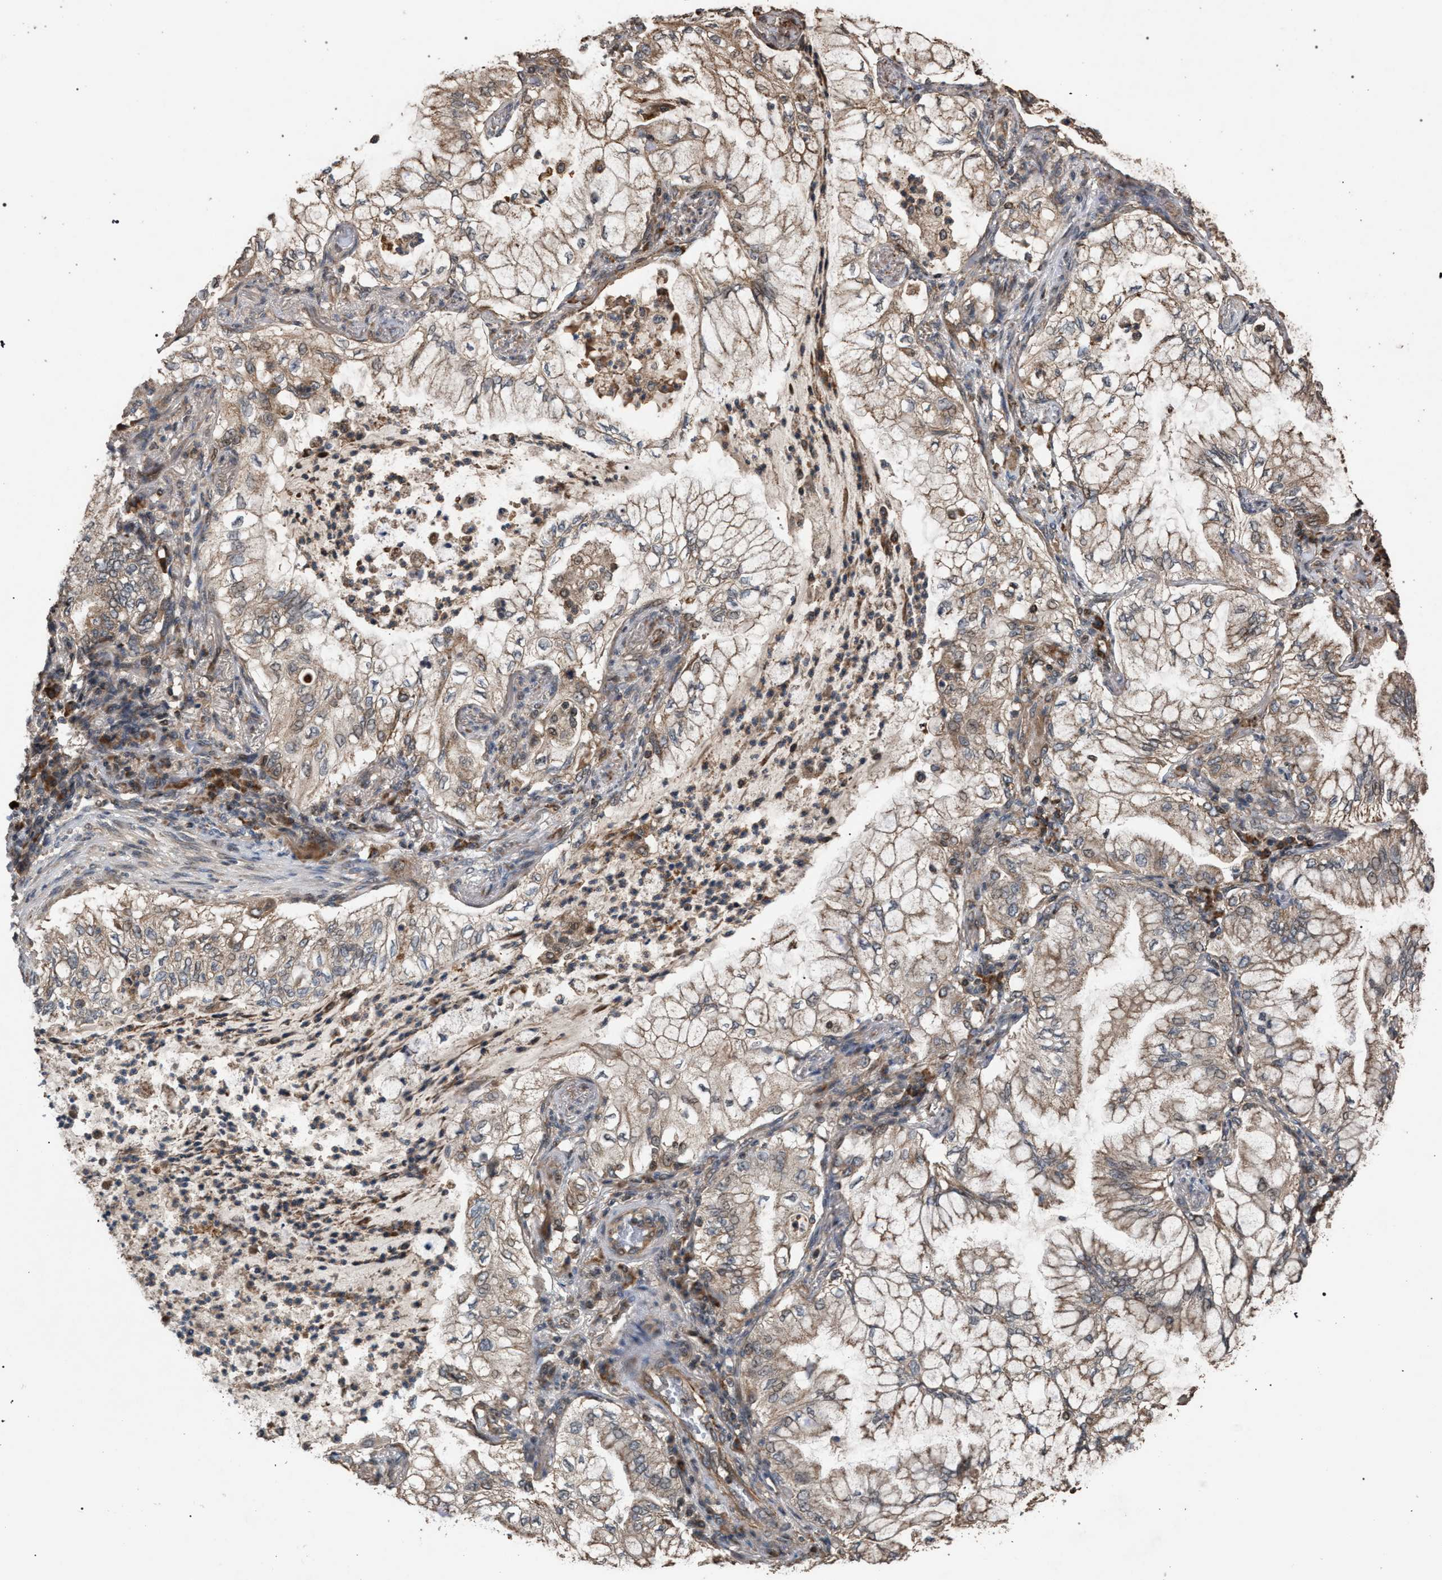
{"staining": {"intensity": "moderate", "quantity": ">75%", "location": "cytoplasmic/membranous"}, "tissue": "lung cancer", "cell_type": "Tumor cells", "image_type": "cancer", "snomed": [{"axis": "morphology", "description": "Adenocarcinoma, NOS"}, {"axis": "topography", "description": "Lung"}], "caption": "A brown stain highlights moderate cytoplasmic/membranous staining of a protein in lung cancer (adenocarcinoma) tumor cells.", "gene": "NAA35", "patient": {"sex": "female", "age": 70}}